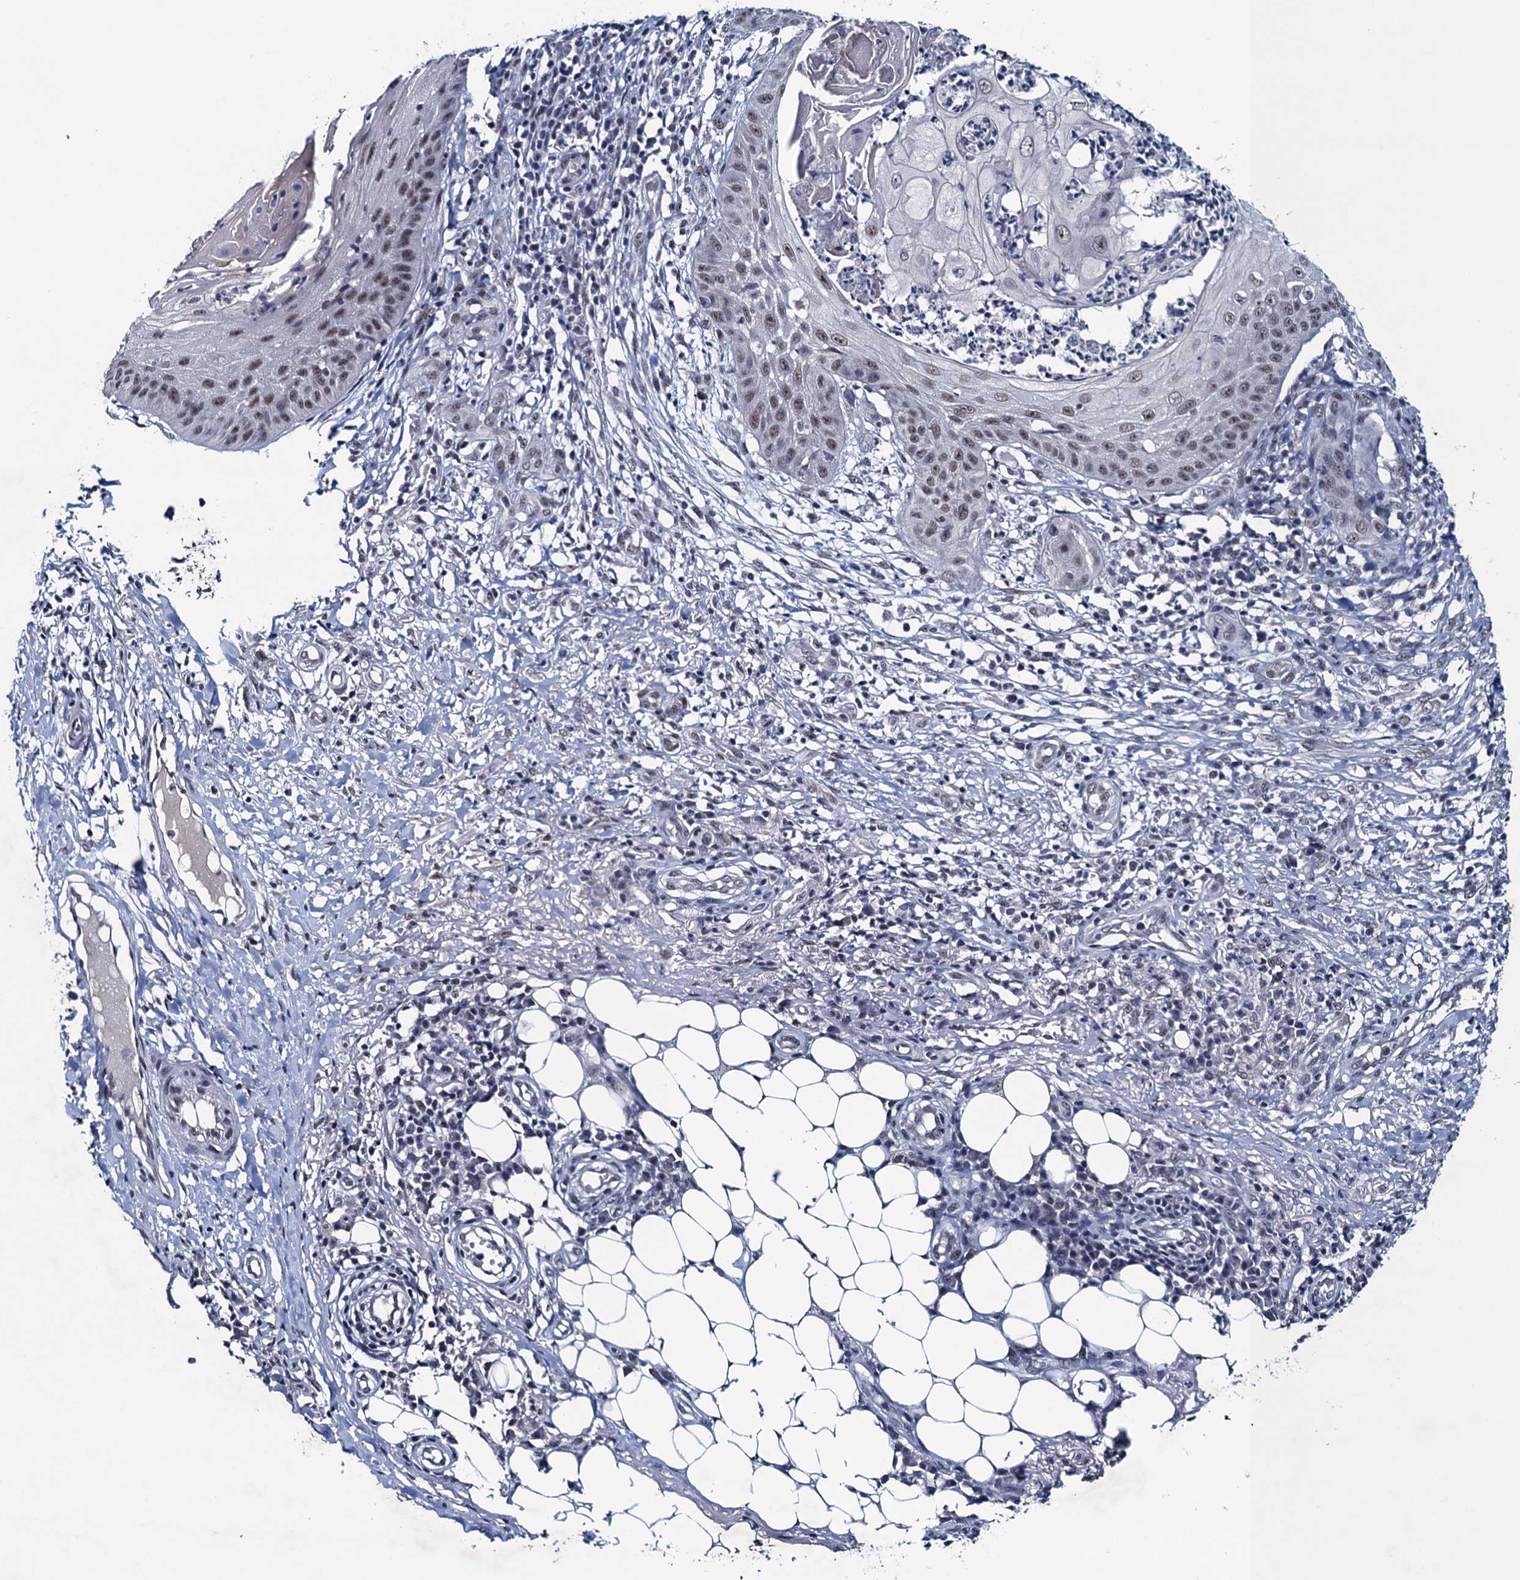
{"staining": {"intensity": "moderate", "quantity": "25%-75%", "location": "nuclear"}, "tissue": "skin cancer", "cell_type": "Tumor cells", "image_type": "cancer", "snomed": [{"axis": "morphology", "description": "Squamous cell carcinoma, NOS"}, {"axis": "topography", "description": "Skin"}], "caption": "About 25%-75% of tumor cells in skin cancer exhibit moderate nuclear protein expression as visualized by brown immunohistochemical staining.", "gene": "FNBP4", "patient": {"sex": "male", "age": 70}}